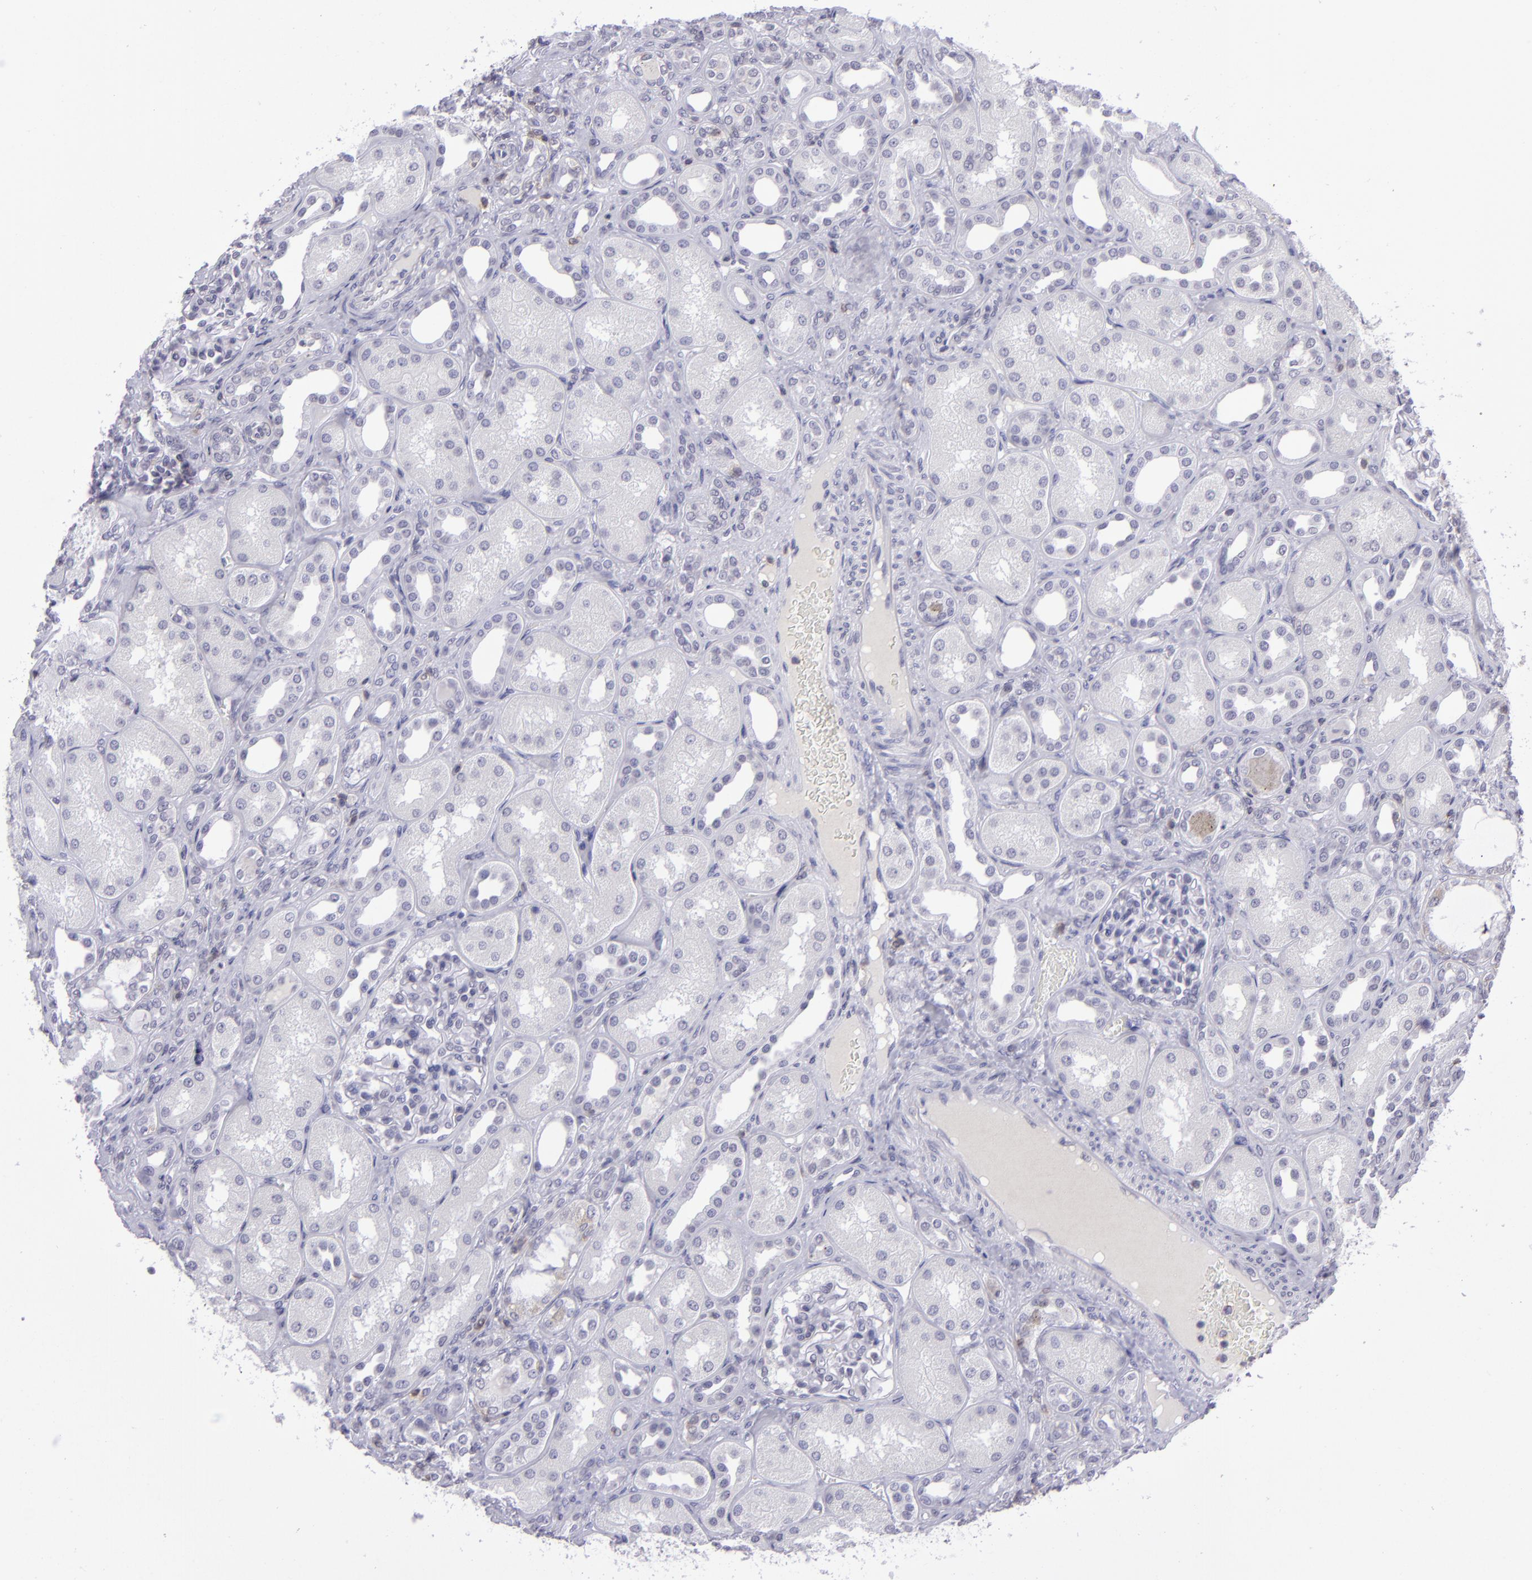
{"staining": {"intensity": "negative", "quantity": "none", "location": "none"}, "tissue": "kidney", "cell_type": "Cells in glomeruli", "image_type": "normal", "snomed": [{"axis": "morphology", "description": "Normal tissue, NOS"}, {"axis": "topography", "description": "Kidney"}], "caption": "This micrograph is of unremarkable kidney stained with IHC to label a protein in brown with the nuclei are counter-stained blue. There is no staining in cells in glomeruli.", "gene": "CD48", "patient": {"sex": "male", "age": 7}}